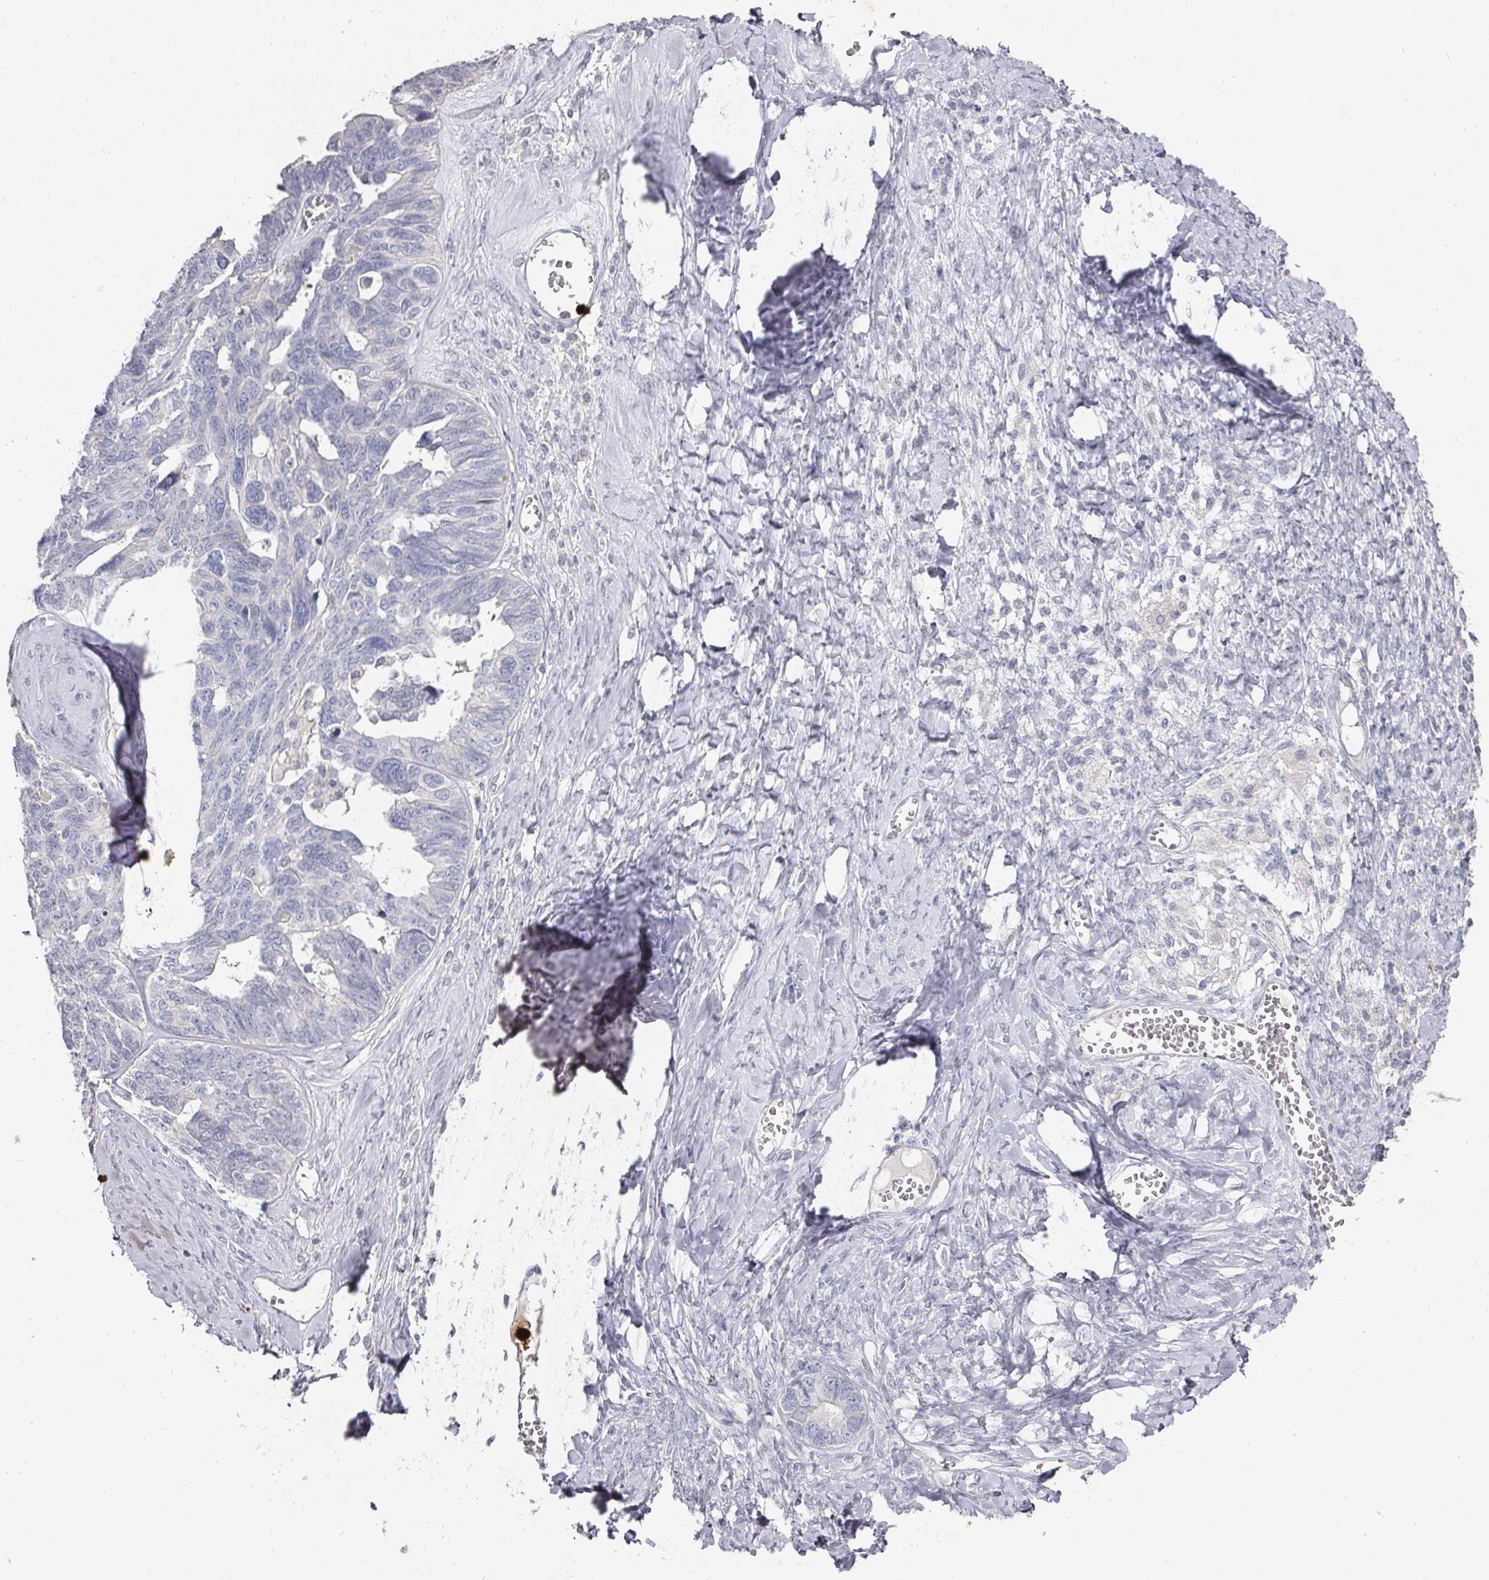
{"staining": {"intensity": "negative", "quantity": "none", "location": "none"}, "tissue": "ovarian cancer", "cell_type": "Tumor cells", "image_type": "cancer", "snomed": [{"axis": "morphology", "description": "Cystadenocarcinoma, serous, NOS"}, {"axis": "topography", "description": "Ovary"}], "caption": "Tumor cells show no significant protein positivity in serous cystadenocarcinoma (ovarian). (Immunohistochemistry (ihc), brightfield microscopy, high magnification).", "gene": "CAMP", "patient": {"sex": "female", "age": 79}}